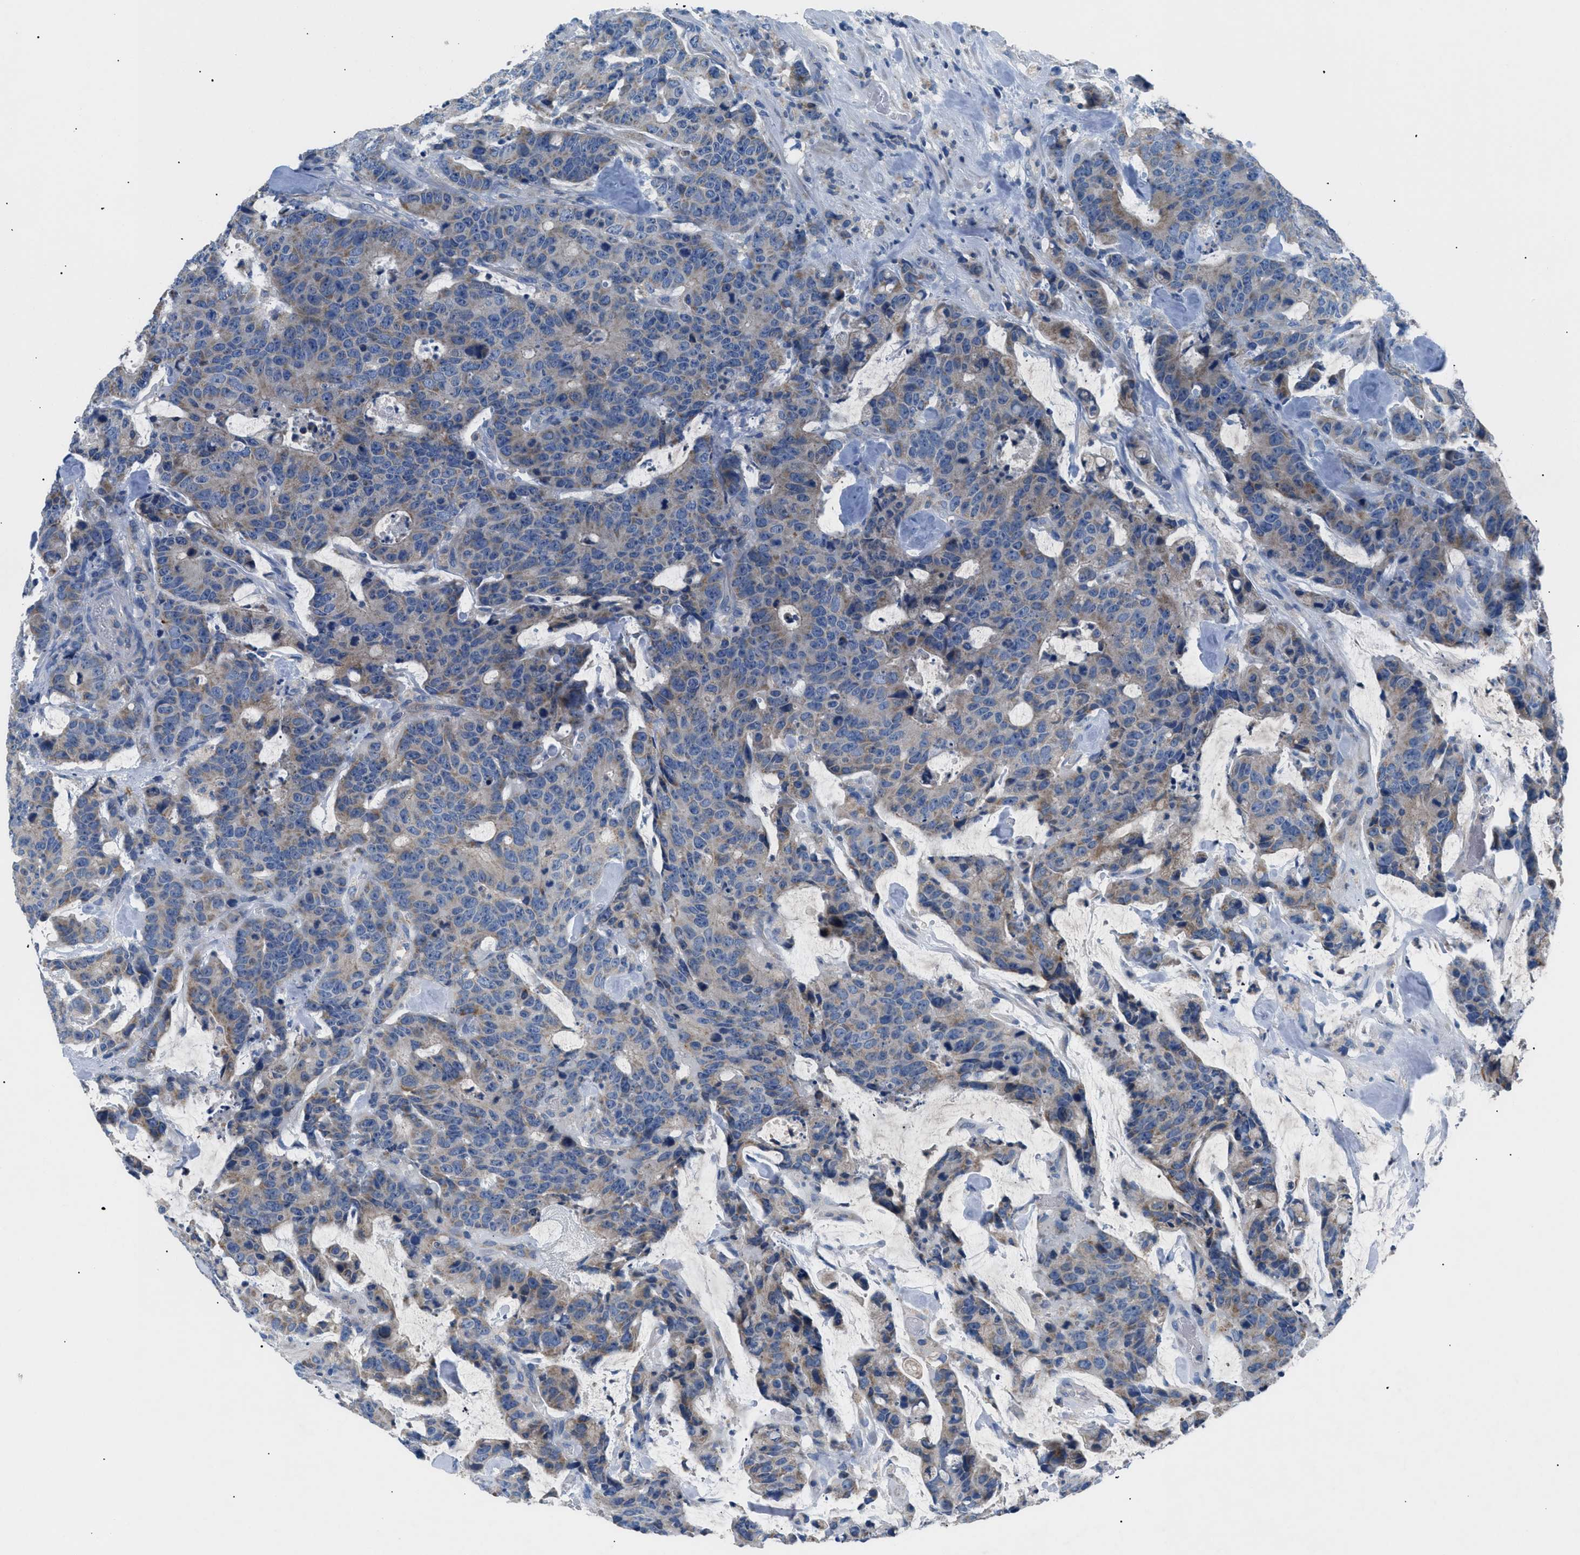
{"staining": {"intensity": "moderate", "quantity": "<25%", "location": "cytoplasmic/membranous"}, "tissue": "colorectal cancer", "cell_type": "Tumor cells", "image_type": "cancer", "snomed": [{"axis": "morphology", "description": "Adenocarcinoma, NOS"}, {"axis": "topography", "description": "Colon"}], "caption": "Colorectal cancer (adenocarcinoma) was stained to show a protein in brown. There is low levels of moderate cytoplasmic/membranous positivity in about <25% of tumor cells. Using DAB (brown) and hematoxylin (blue) stains, captured at high magnification using brightfield microscopy.", "gene": "ILDR1", "patient": {"sex": "female", "age": 86}}